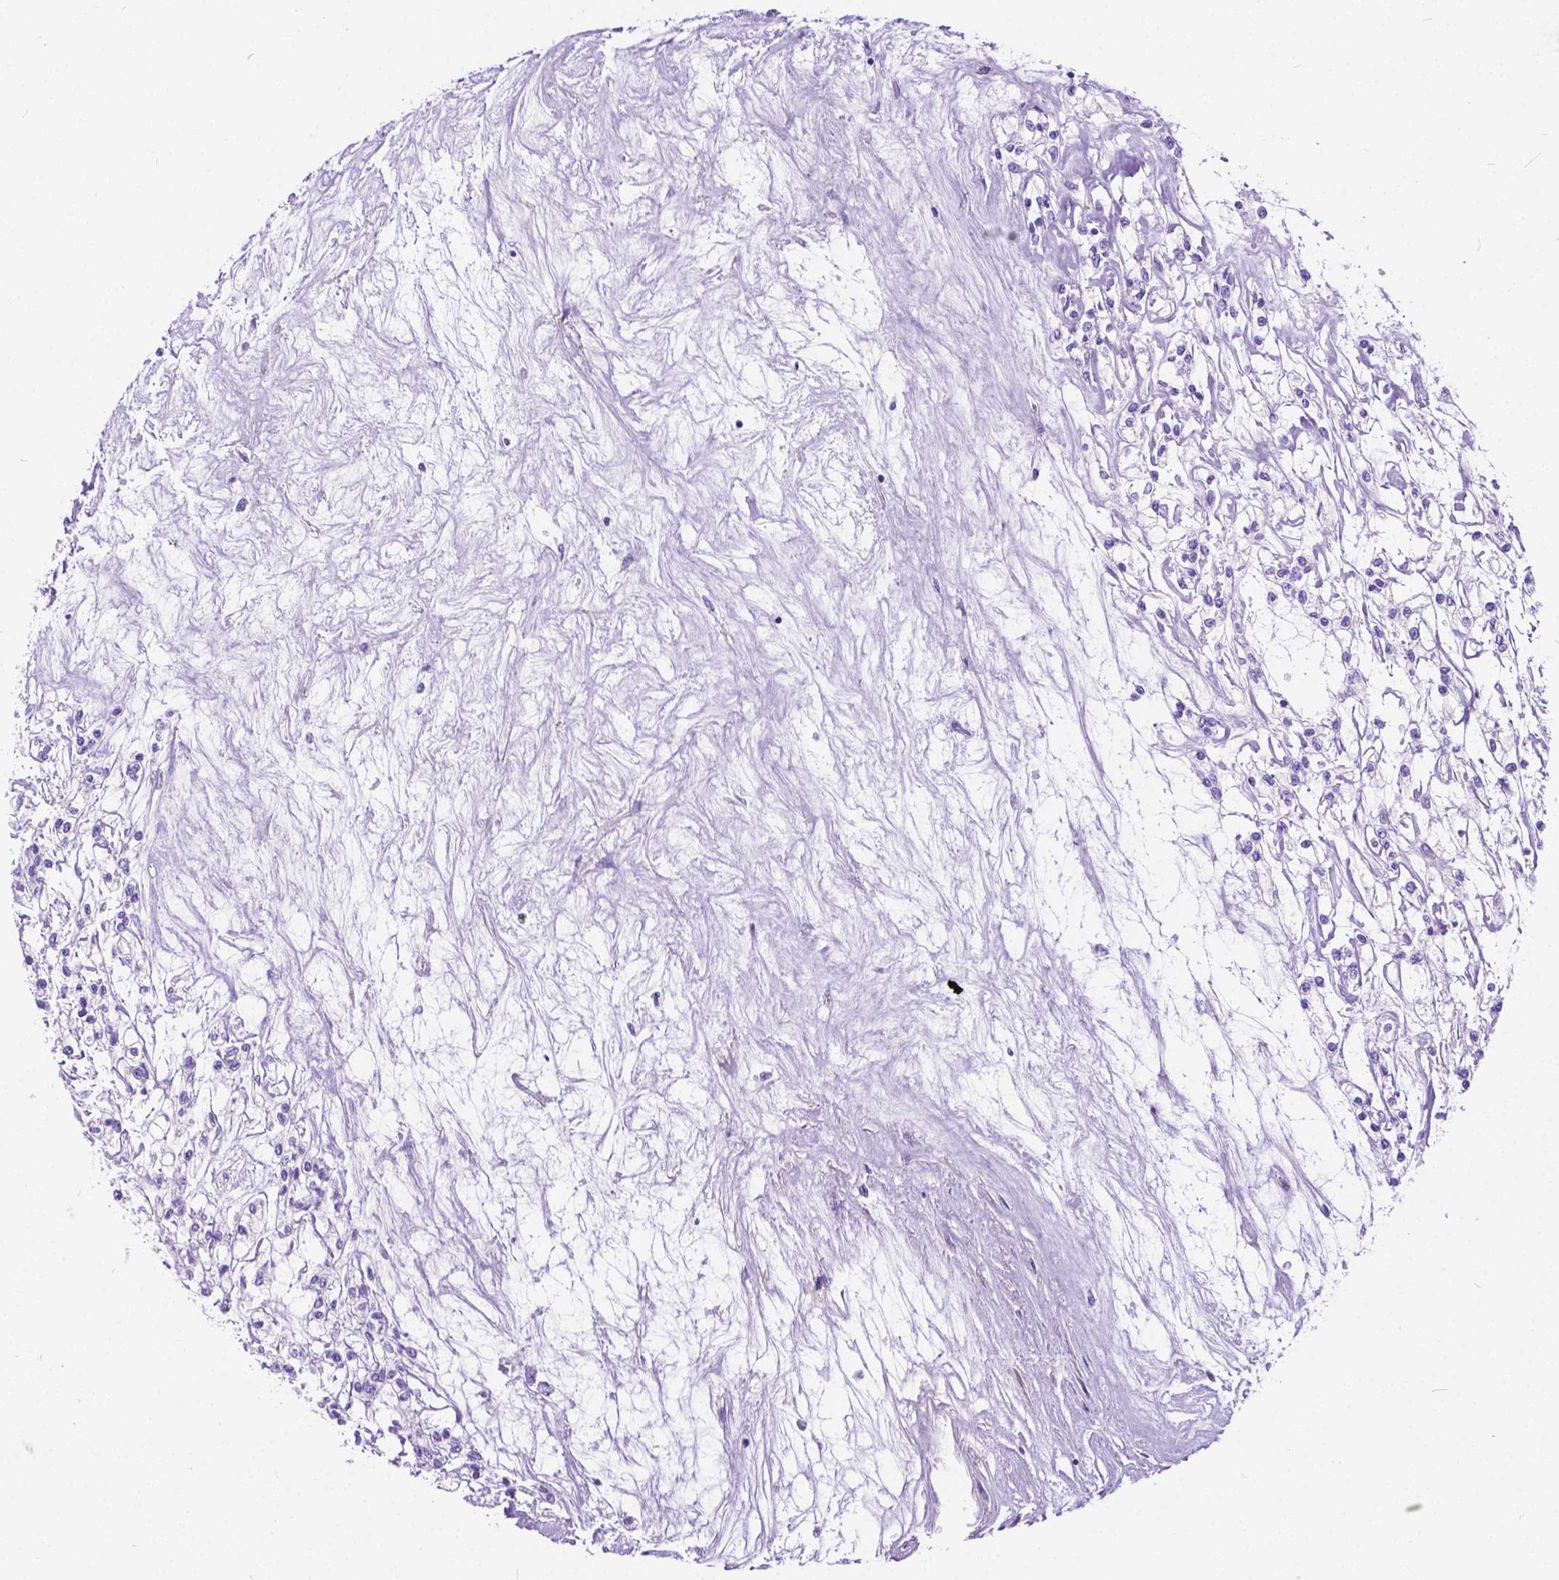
{"staining": {"intensity": "negative", "quantity": "none", "location": "none"}, "tissue": "renal cancer", "cell_type": "Tumor cells", "image_type": "cancer", "snomed": [{"axis": "morphology", "description": "Adenocarcinoma, NOS"}, {"axis": "topography", "description": "Kidney"}], "caption": "High magnification brightfield microscopy of adenocarcinoma (renal) stained with DAB (brown) and counterstained with hematoxylin (blue): tumor cells show no significant staining.", "gene": "CHRM1", "patient": {"sex": "female", "age": 59}}